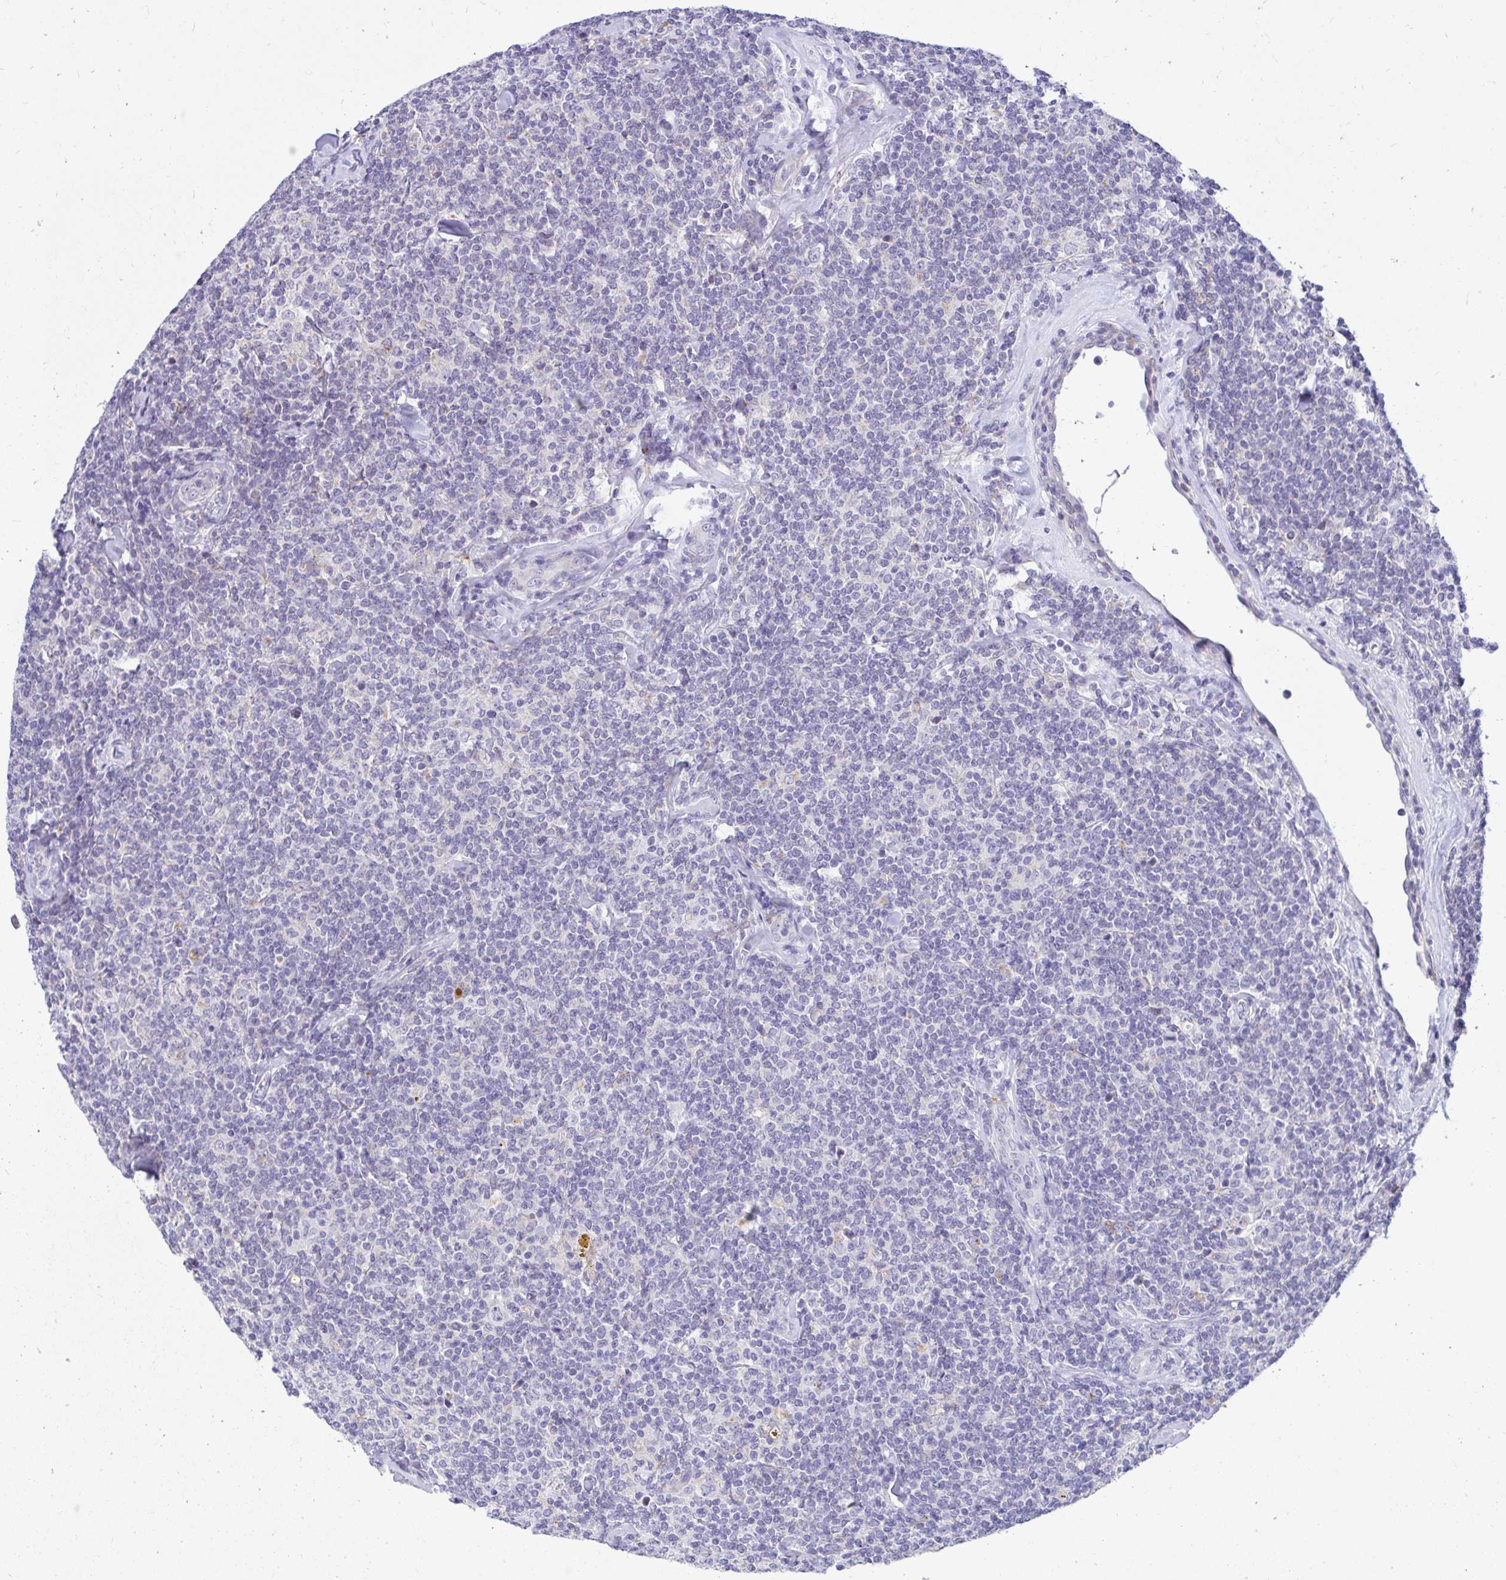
{"staining": {"intensity": "negative", "quantity": "none", "location": "none"}, "tissue": "lymphoma", "cell_type": "Tumor cells", "image_type": "cancer", "snomed": [{"axis": "morphology", "description": "Malignant lymphoma, non-Hodgkin's type, Low grade"}, {"axis": "topography", "description": "Lymph node"}], "caption": "There is no significant positivity in tumor cells of lymphoma. Brightfield microscopy of immunohistochemistry stained with DAB (brown) and hematoxylin (blue), captured at high magnification.", "gene": "PKN3", "patient": {"sex": "female", "age": 56}}